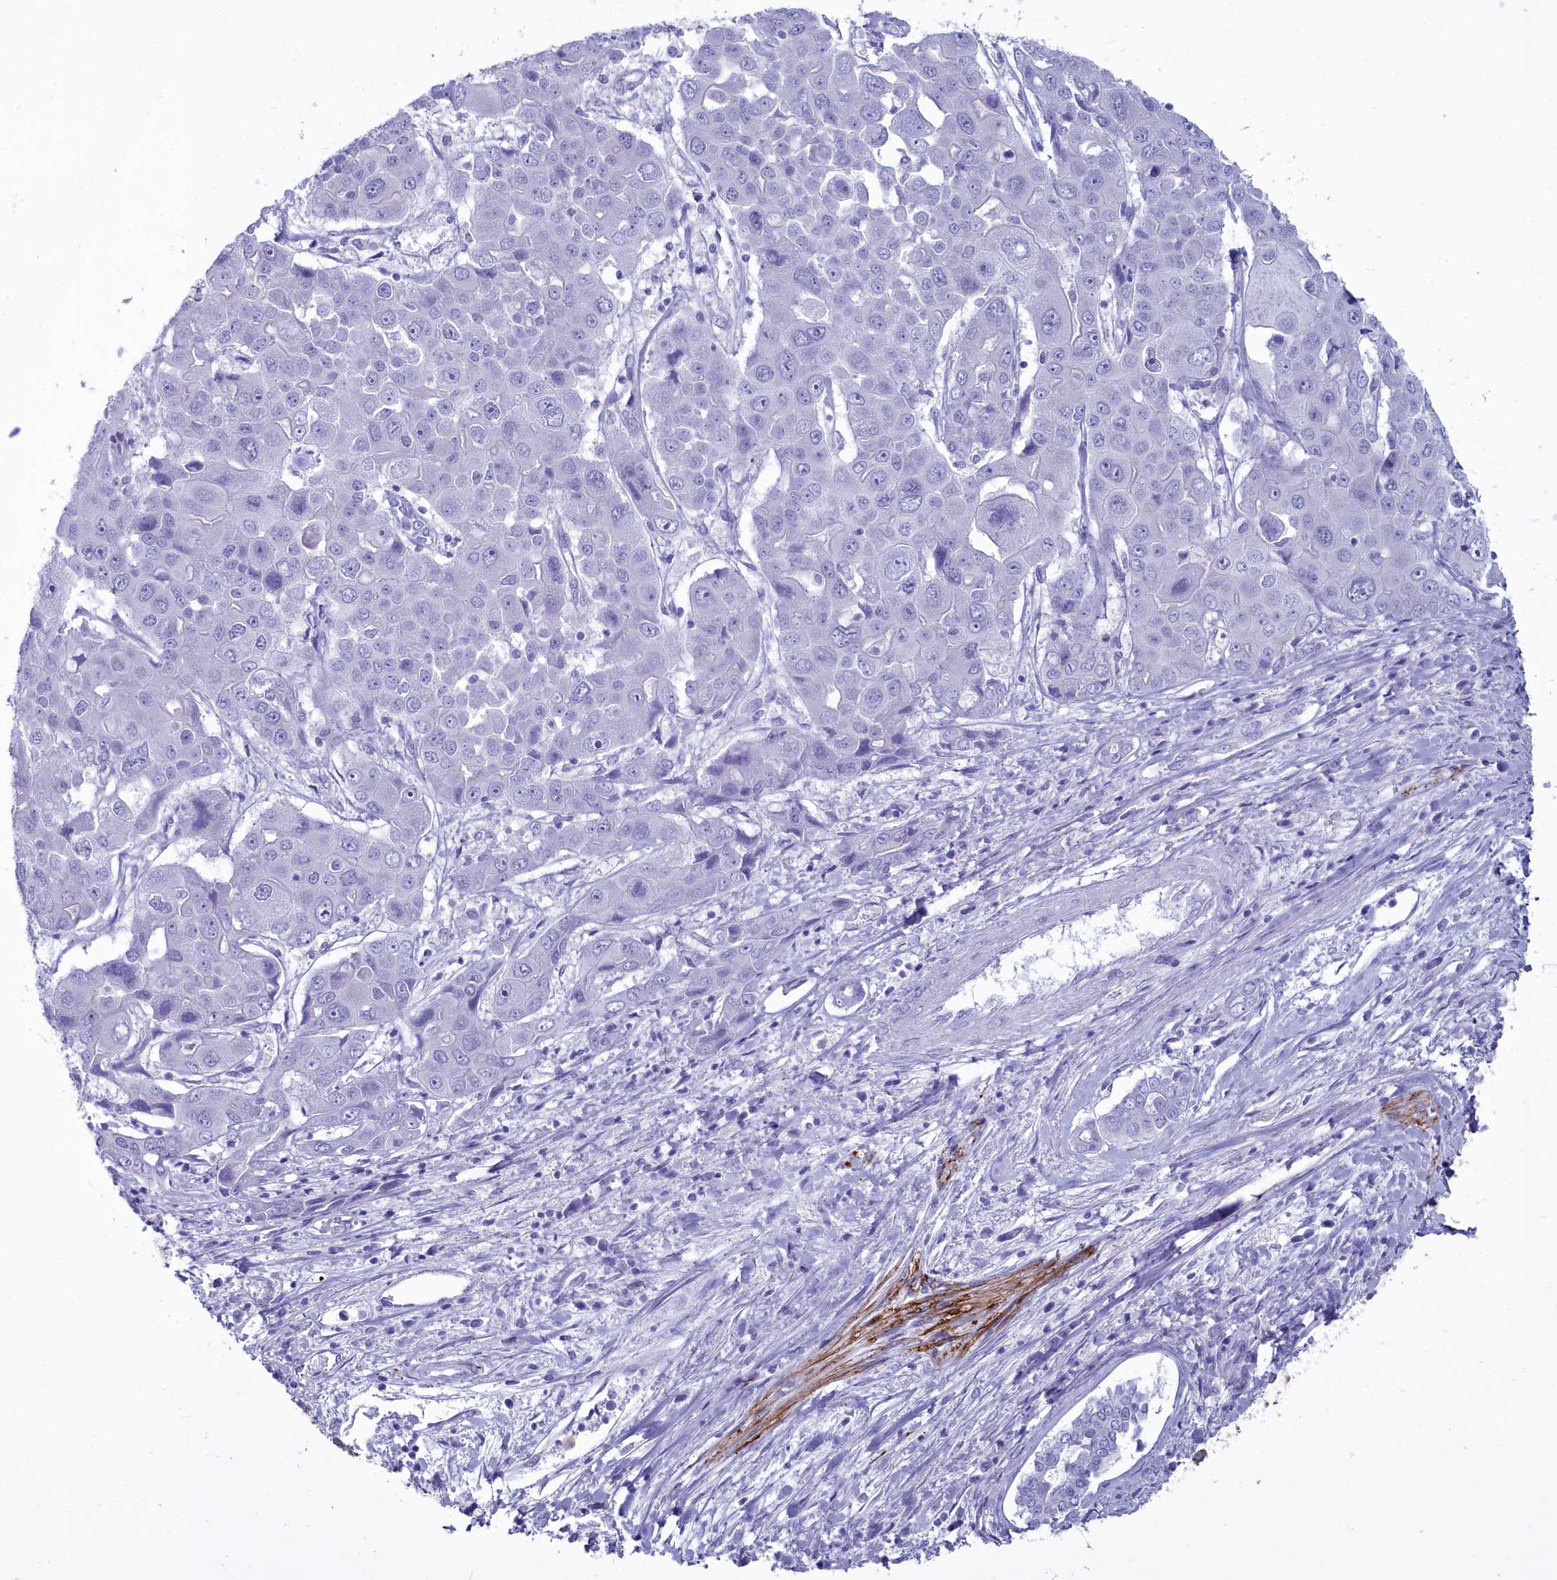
{"staining": {"intensity": "negative", "quantity": "none", "location": "none"}, "tissue": "liver cancer", "cell_type": "Tumor cells", "image_type": "cancer", "snomed": [{"axis": "morphology", "description": "Cholangiocarcinoma"}, {"axis": "topography", "description": "Liver"}], "caption": "Tumor cells are negative for brown protein staining in liver cancer (cholangiocarcinoma).", "gene": "MAP6", "patient": {"sex": "male", "age": 67}}